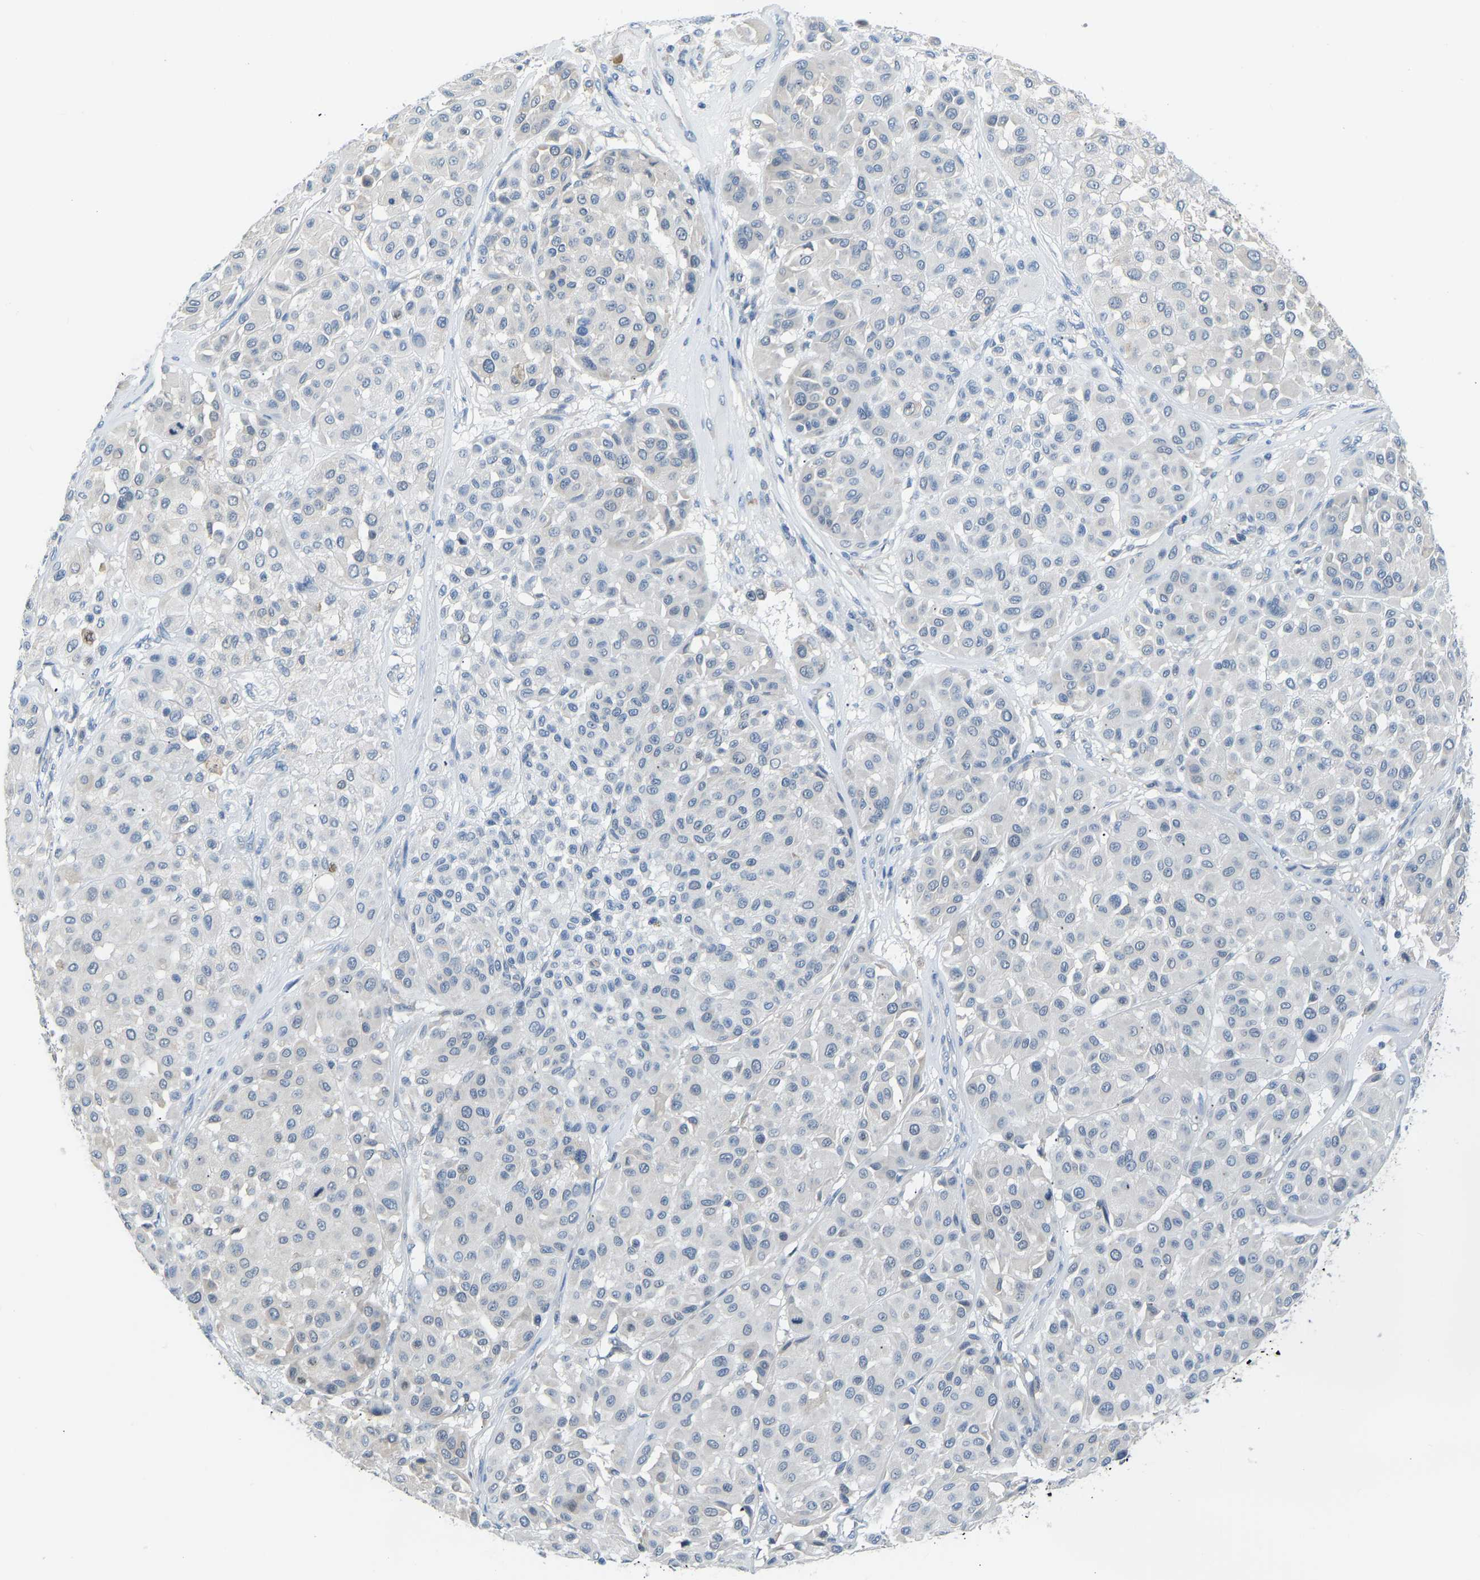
{"staining": {"intensity": "negative", "quantity": "none", "location": "none"}, "tissue": "melanoma", "cell_type": "Tumor cells", "image_type": "cancer", "snomed": [{"axis": "morphology", "description": "Malignant melanoma, Metastatic site"}, {"axis": "topography", "description": "Soft tissue"}], "caption": "Micrograph shows no significant protein expression in tumor cells of melanoma.", "gene": "VRK1", "patient": {"sex": "male", "age": 41}}